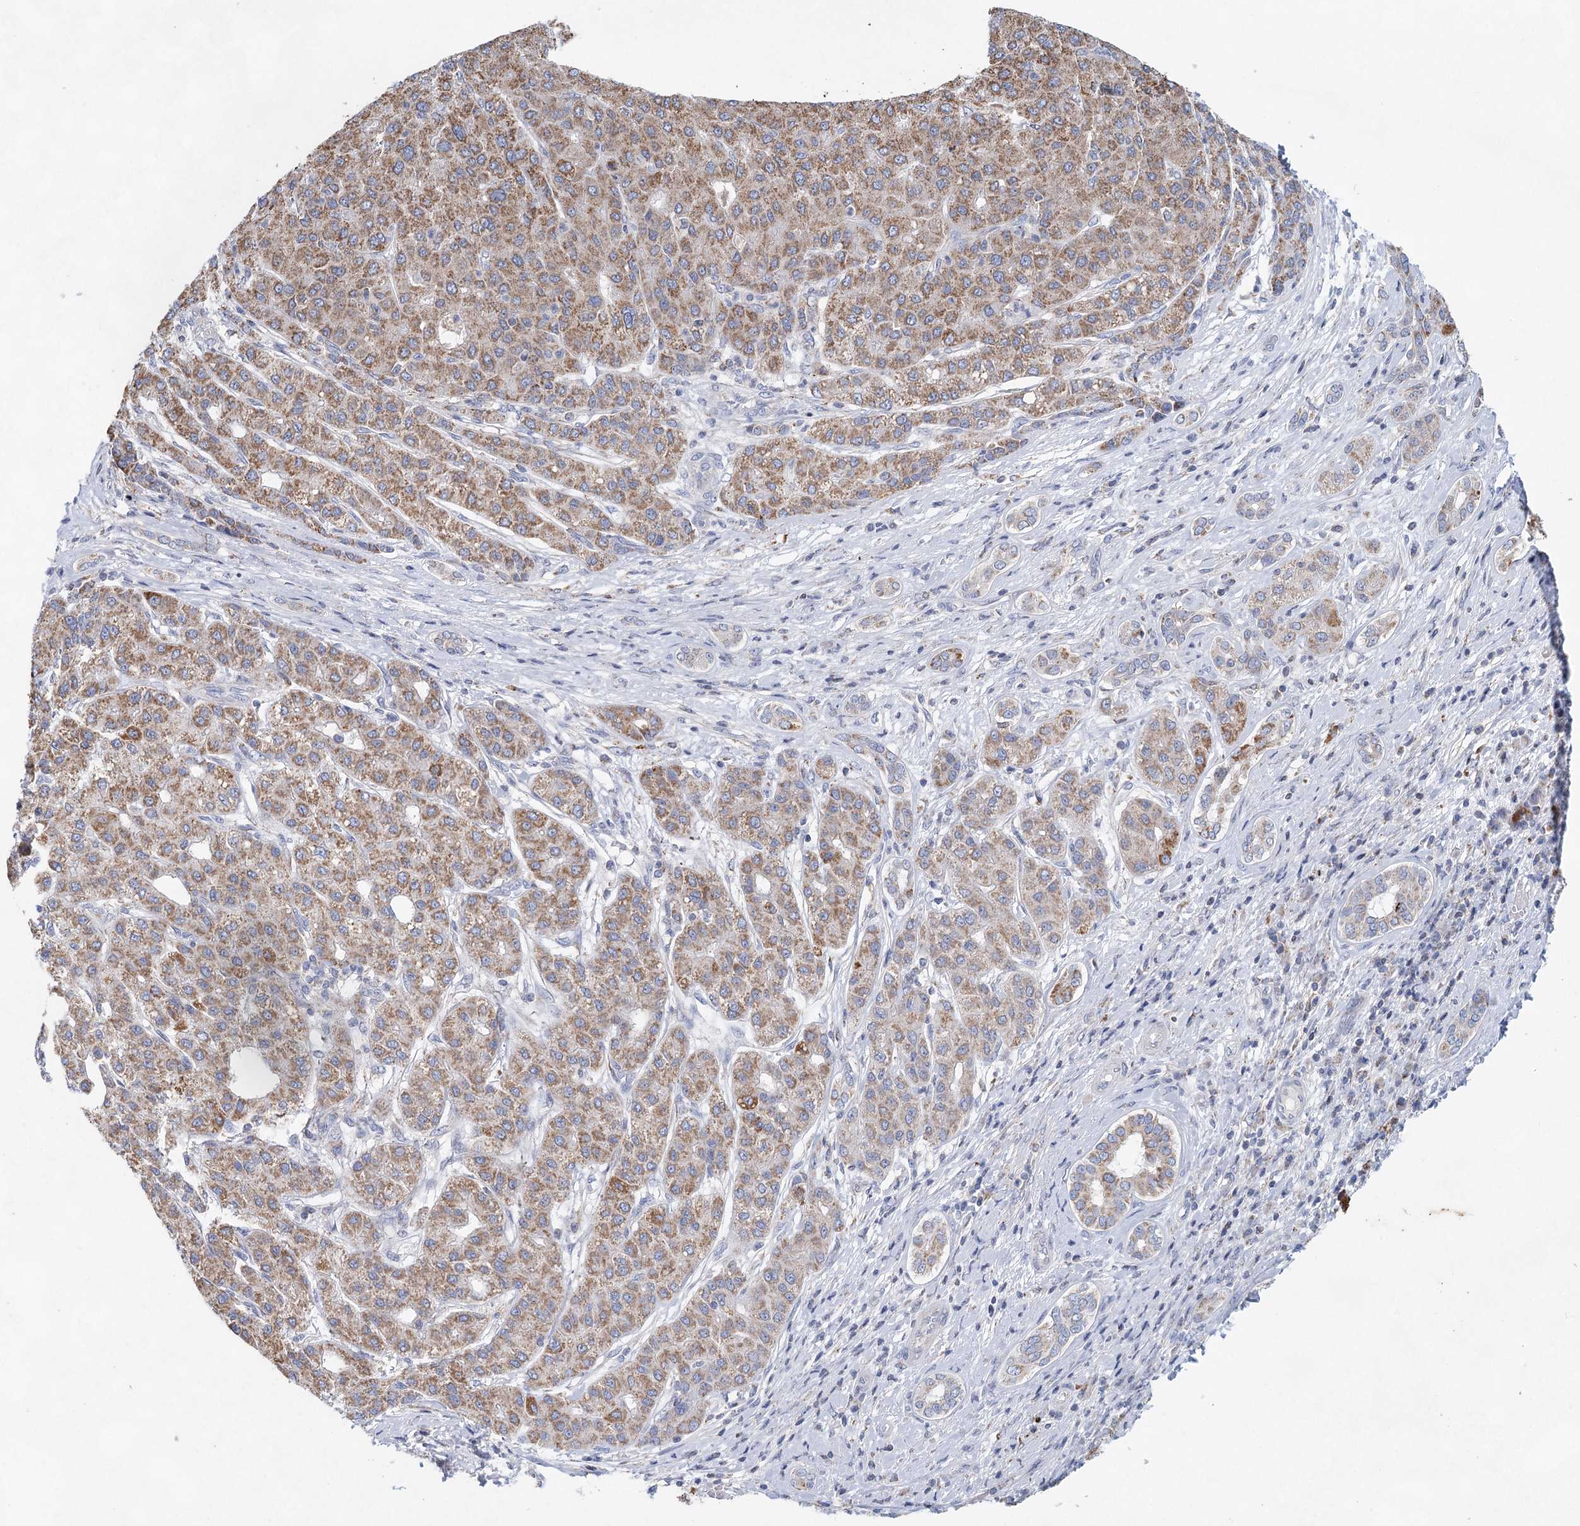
{"staining": {"intensity": "moderate", "quantity": ">75%", "location": "cytoplasmic/membranous"}, "tissue": "liver cancer", "cell_type": "Tumor cells", "image_type": "cancer", "snomed": [{"axis": "morphology", "description": "Carcinoma, Hepatocellular, NOS"}, {"axis": "topography", "description": "Liver"}], "caption": "Moderate cytoplasmic/membranous positivity is appreciated in about >75% of tumor cells in hepatocellular carcinoma (liver). (DAB (3,3'-diaminobenzidine) IHC, brown staining for protein, blue staining for nuclei).", "gene": "XPO6", "patient": {"sex": "male", "age": 65}}